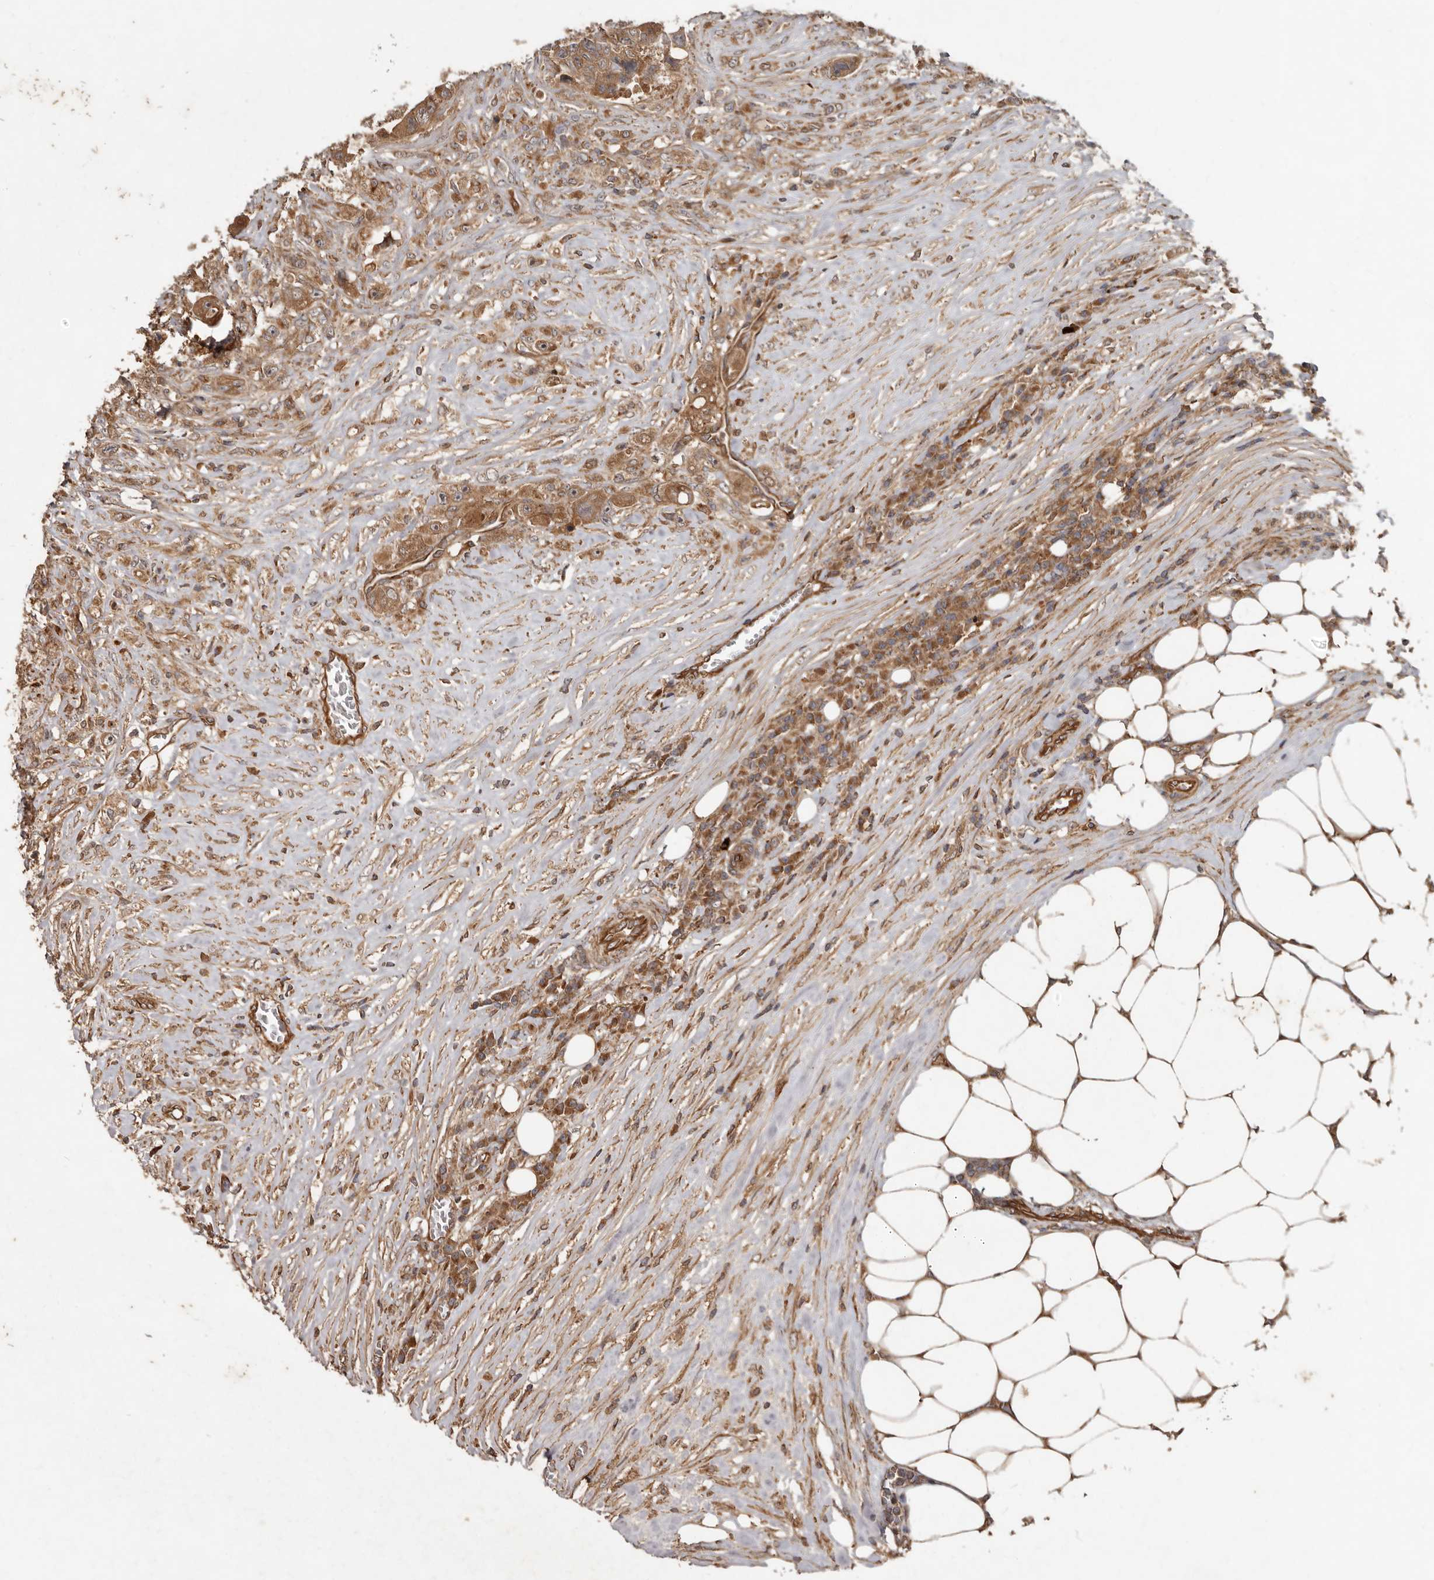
{"staining": {"intensity": "moderate", "quantity": ">75%", "location": "cytoplasmic/membranous"}, "tissue": "colorectal cancer", "cell_type": "Tumor cells", "image_type": "cancer", "snomed": [{"axis": "morphology", "description": "Adenocarcinoma, NOS"}, {"axis": "topography", "description": "Colon"}], "caption": "Approximately >75% of tumor cells in adenocarcinoma (colorectal) exhibit moderate cytoplasmic/membranous protein expression as visualized by brown immunohistochemical staining.", "gene": "STK36", "patient": {"sex": "female", "age": 46}}